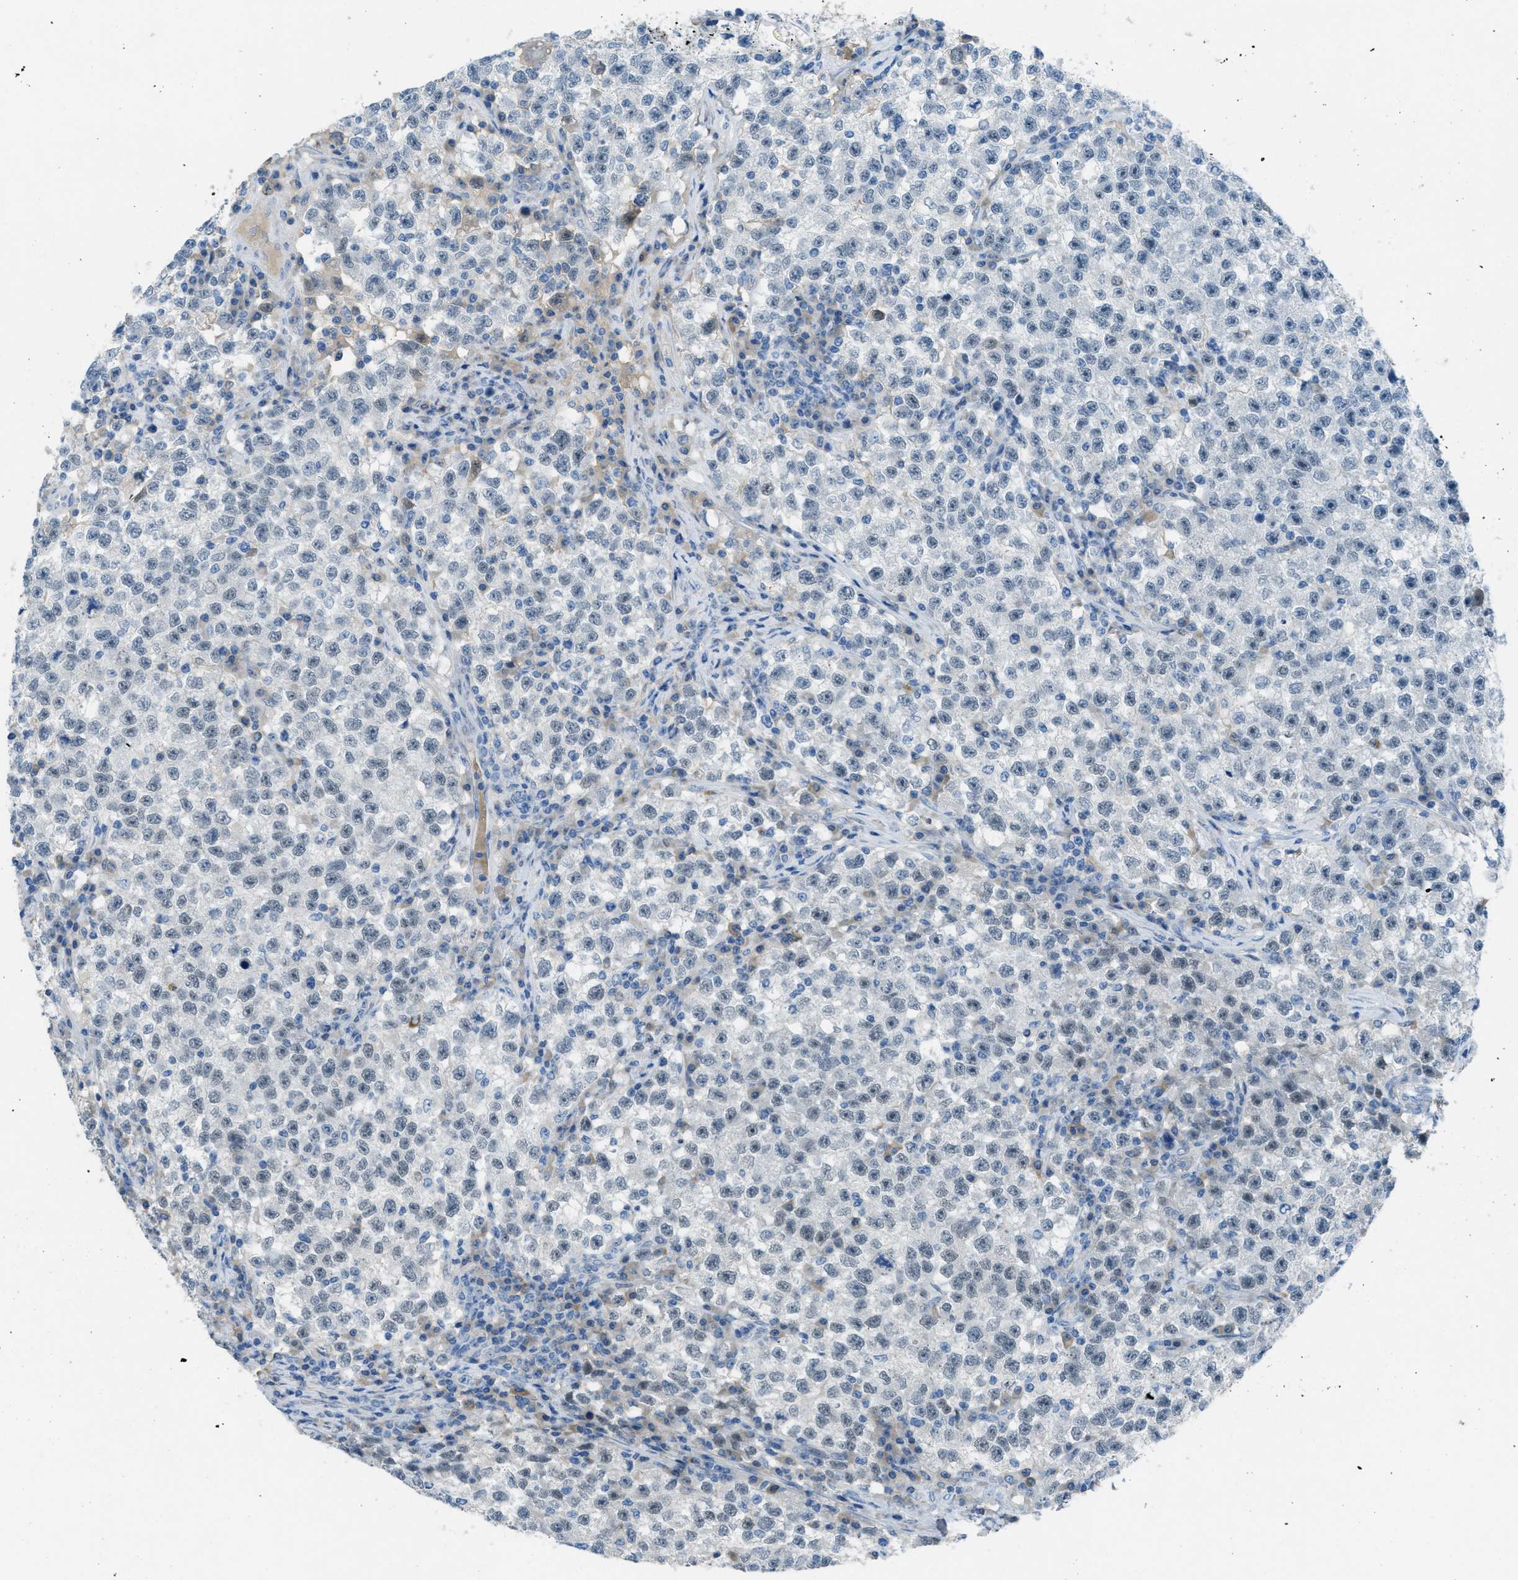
{"staining": {"intensity": "weak", "quantity": "25%-75%", "location": "nuclear"}, "tissue": "testis cancer", "cell_type": "Tumor cells", "image_type": "cancer", "snomed": [{"axis": "morphology", "description": "Seminoma, NOS"}, {"axis": "topography", "description": "Testis"}], "caption": "Immunohistochemical staining of testis cancer demonstrates weak nuclear protein positivity in about 25%-75% of tumor cells.", "gene": "KLHL8", "patient": {"sex": "male", "age": 22}}